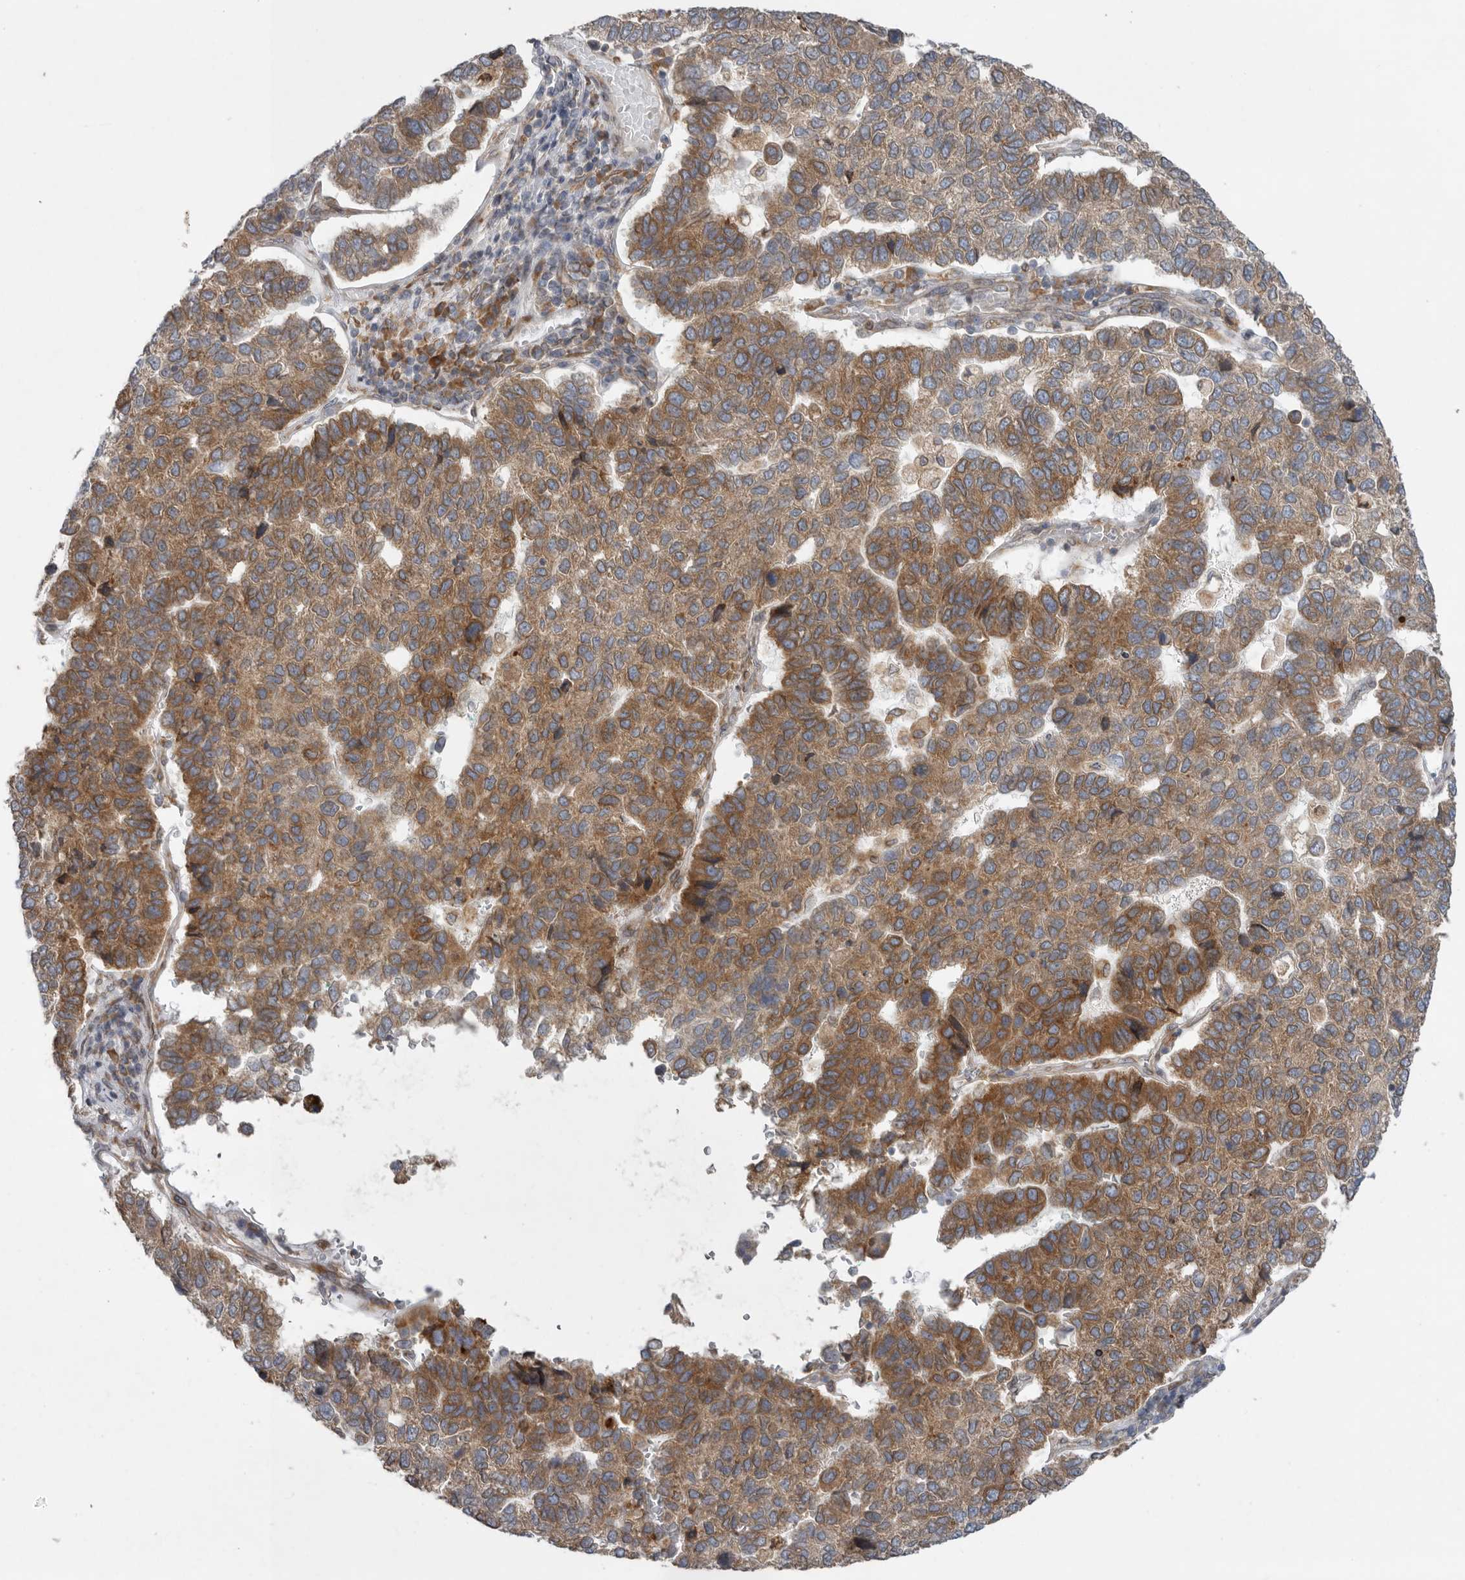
{"staining": {"intensity": "moderate", "quantity": ">75%", "location": "cytoplasmic/membranous"}, "tissue": "pancreatic cancer", "cell_type": "Tumor cells", "image_type": "cancer", "snomed": [{"axis": "morphology", "description": "Adenocarcinoma, NOS"}, {"axis": "topography", "description": "Pancreas"}], "caption": "Protein staining of pancreatic adenocarcinoma tissue demonstrates moderate cytoplasmic/membranous positivity in approximately >75% of tumor cells.", "gene": "GANAB", "patient": {"sex": "female", "age": 61}}